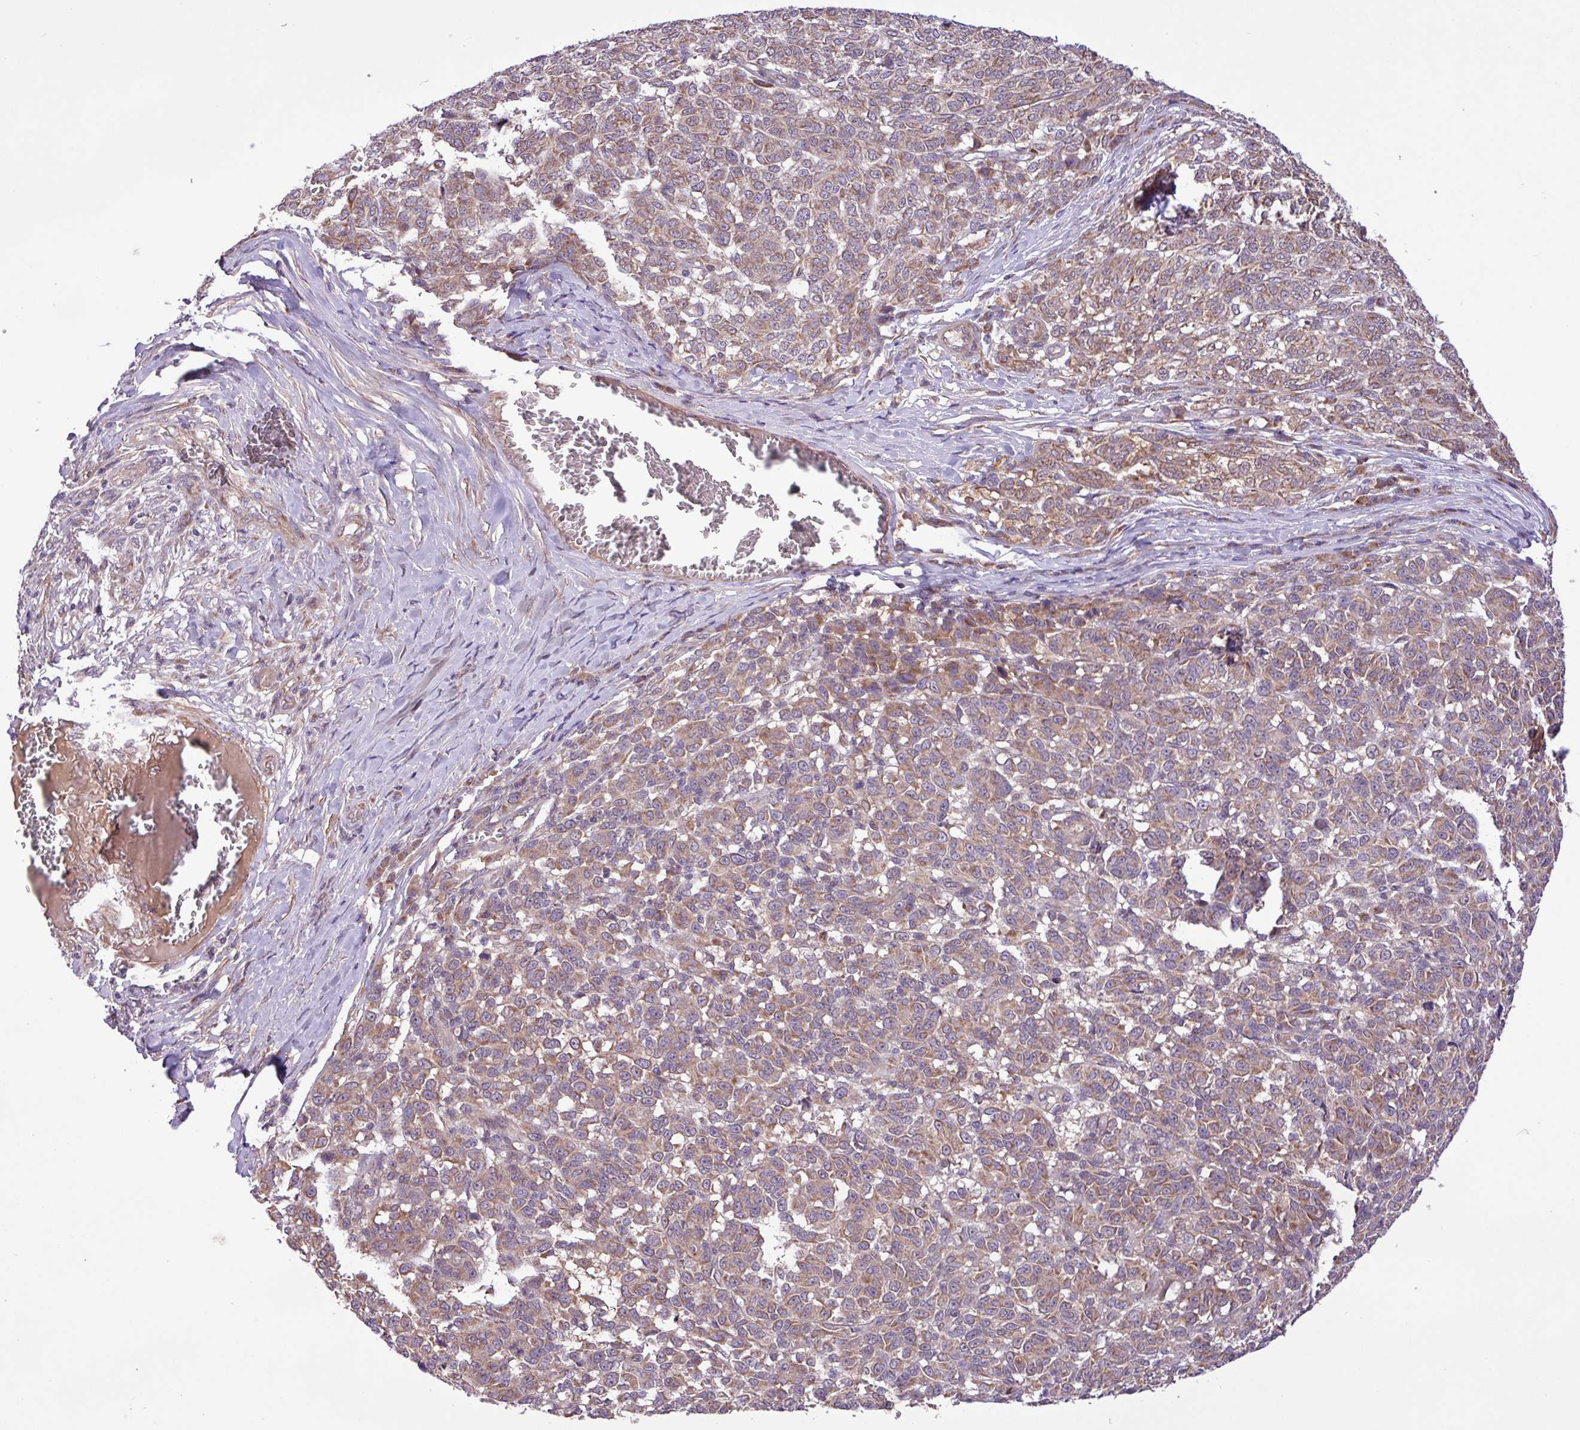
{"staining": {"intensity": "moderate", "quantity": ">75%", "location": "cytoplasmic/membranous"}, "tissue": "melanoma", "cell_type": "Tumor cells", "image_type": "cancer", "snomed": [{"axis": "morphology", "description": "Malignant melanoma, NOS"}, {"axis": "topography", "description": "Skin"}], "caption": "Protein analysis of malignant melanoma tissue shows moderate cytoplasmic/membranous staining in about >75% of tumor cells. (DAB IHC with brightfield microscopy, high magnification).", "gene": "TIMM10B", "patient": {"sex": "male", "age": 49}}